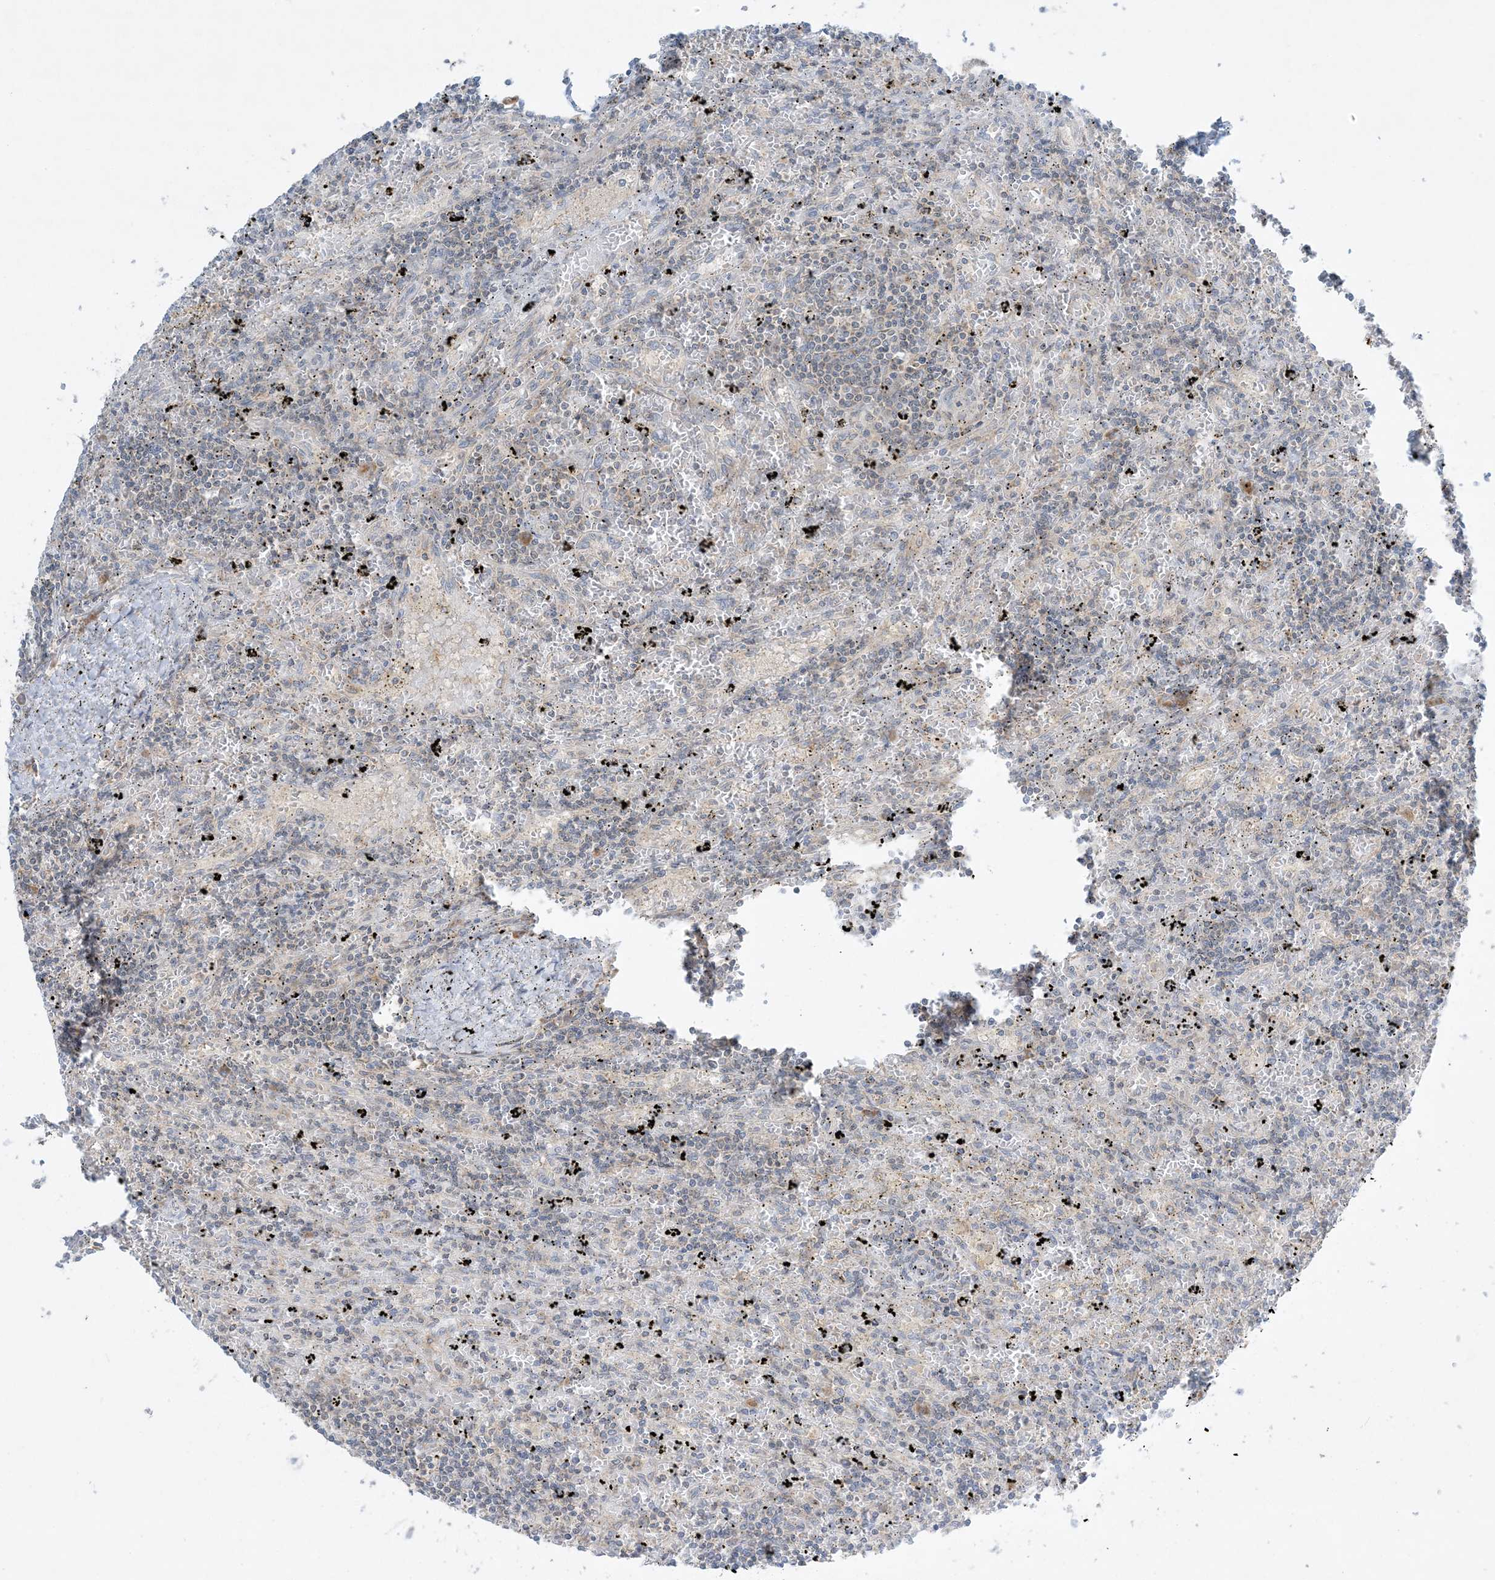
{"staining": {"intensity": "negative", "quantity": "none", "location": "none"}, "tissue": "lymphoma", "cell_type": "Tumor cells", "image_type": "cancer", "snomed": [{"axis": "morphology", "description": "Malignant lymphoma, non-Hodgkin's type, Low grade"}, {"axis": "topography", "description": "Spleen"}], "caption": "Low-grade malignant lymphoma, non-Hodgkin's type was stained to show a protein in brown. There is no significant staining in tumor cells.", "gene": "RPP40", "patient": {"sex": "male", "age": 76}}